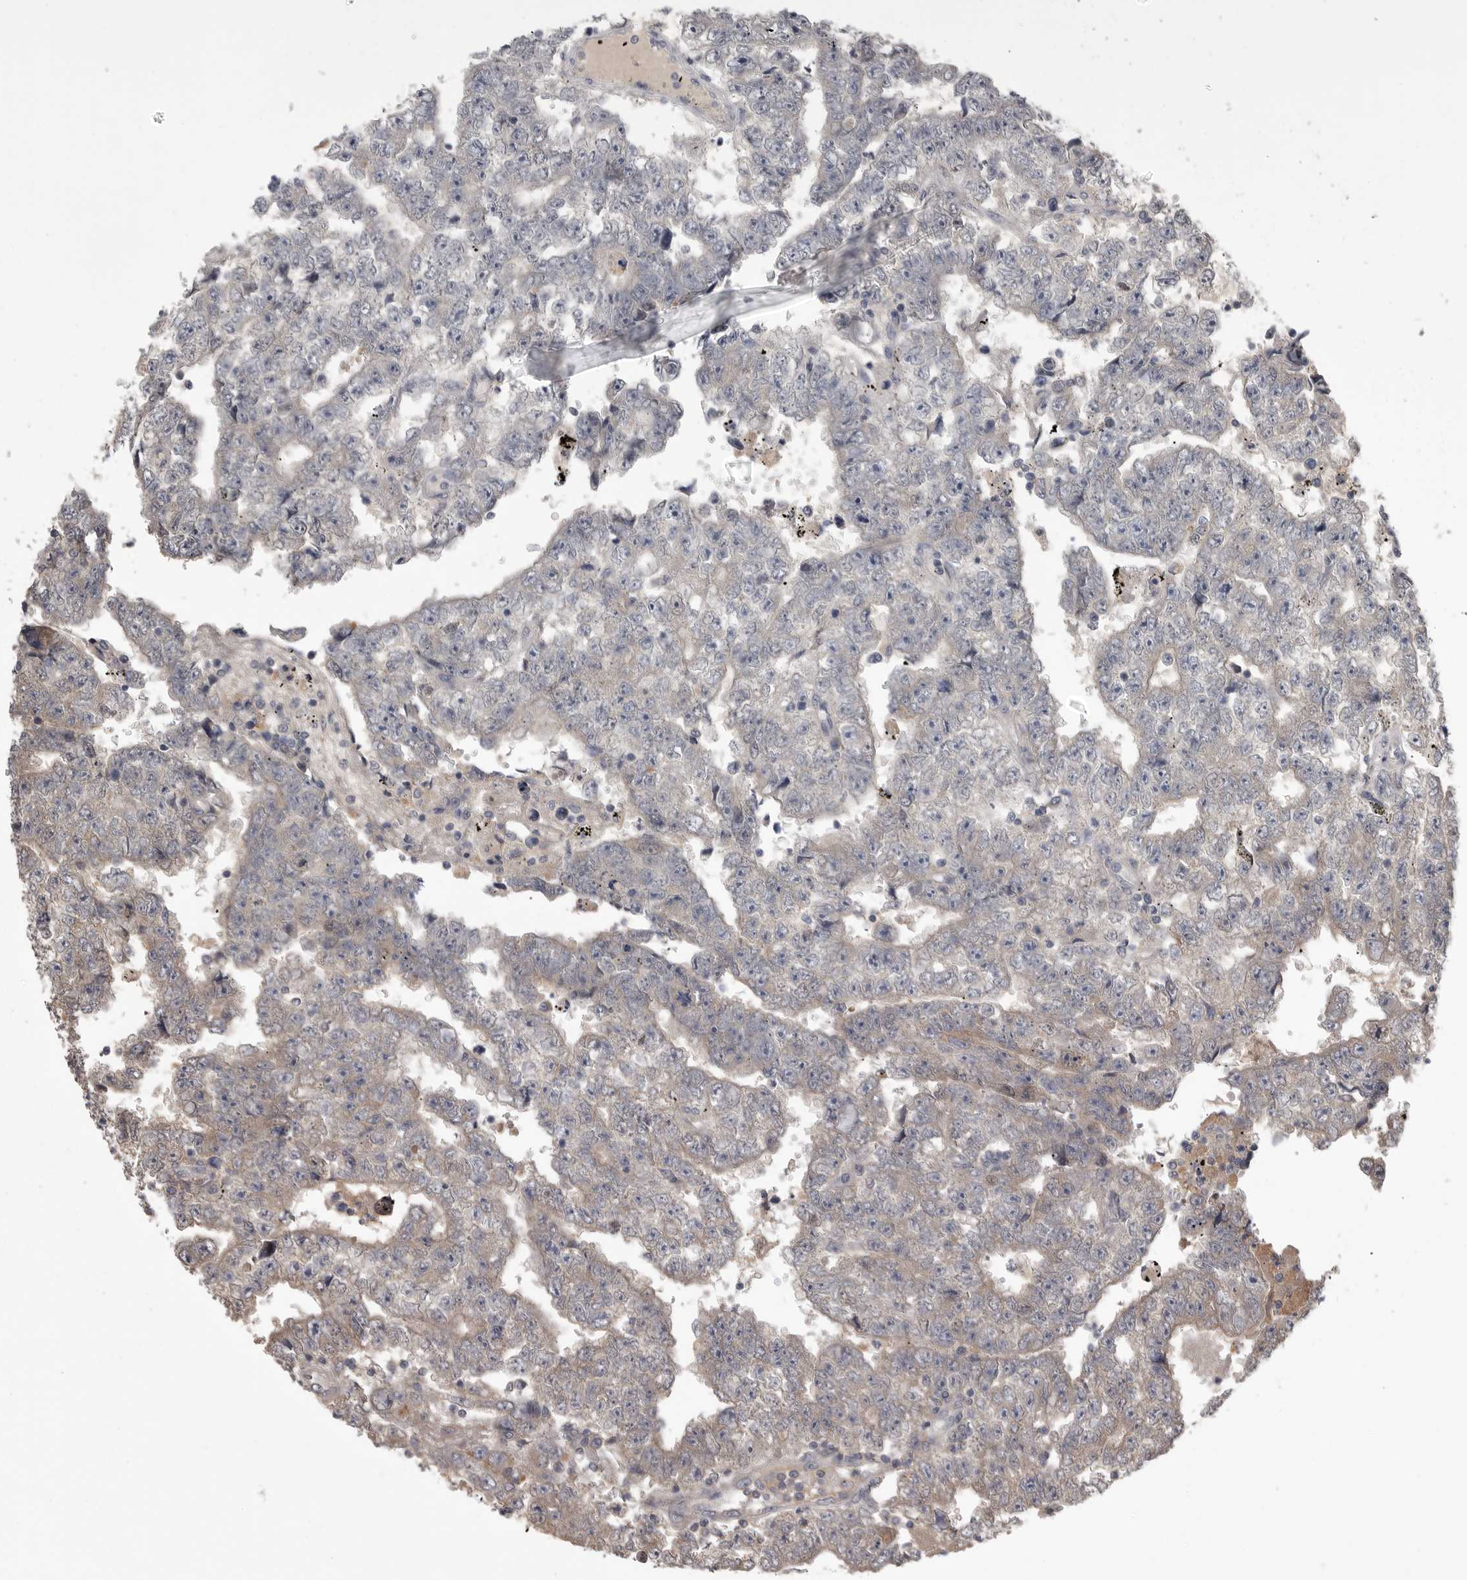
{"staining": {"intensity": "negative", "quantity": "none", "location": "none"}, "tissue": "testis cancer", "cell_type": "Tumor cells", "image_type": "cancer", "snomed": [{"axis": "morphology", "description": "Carcinoma, Embryonal, NOS"}, {"axis": "topography", "description": "Testis"}], "caption": "High power microscopy histopathology image of an immunohistochemistry image of testis cancer, revealing no significant positivity in tumor cells. Nuclei are stained in blue.", "gene": "ZNF114", "patient": {"sex": "male", "age": 25}}